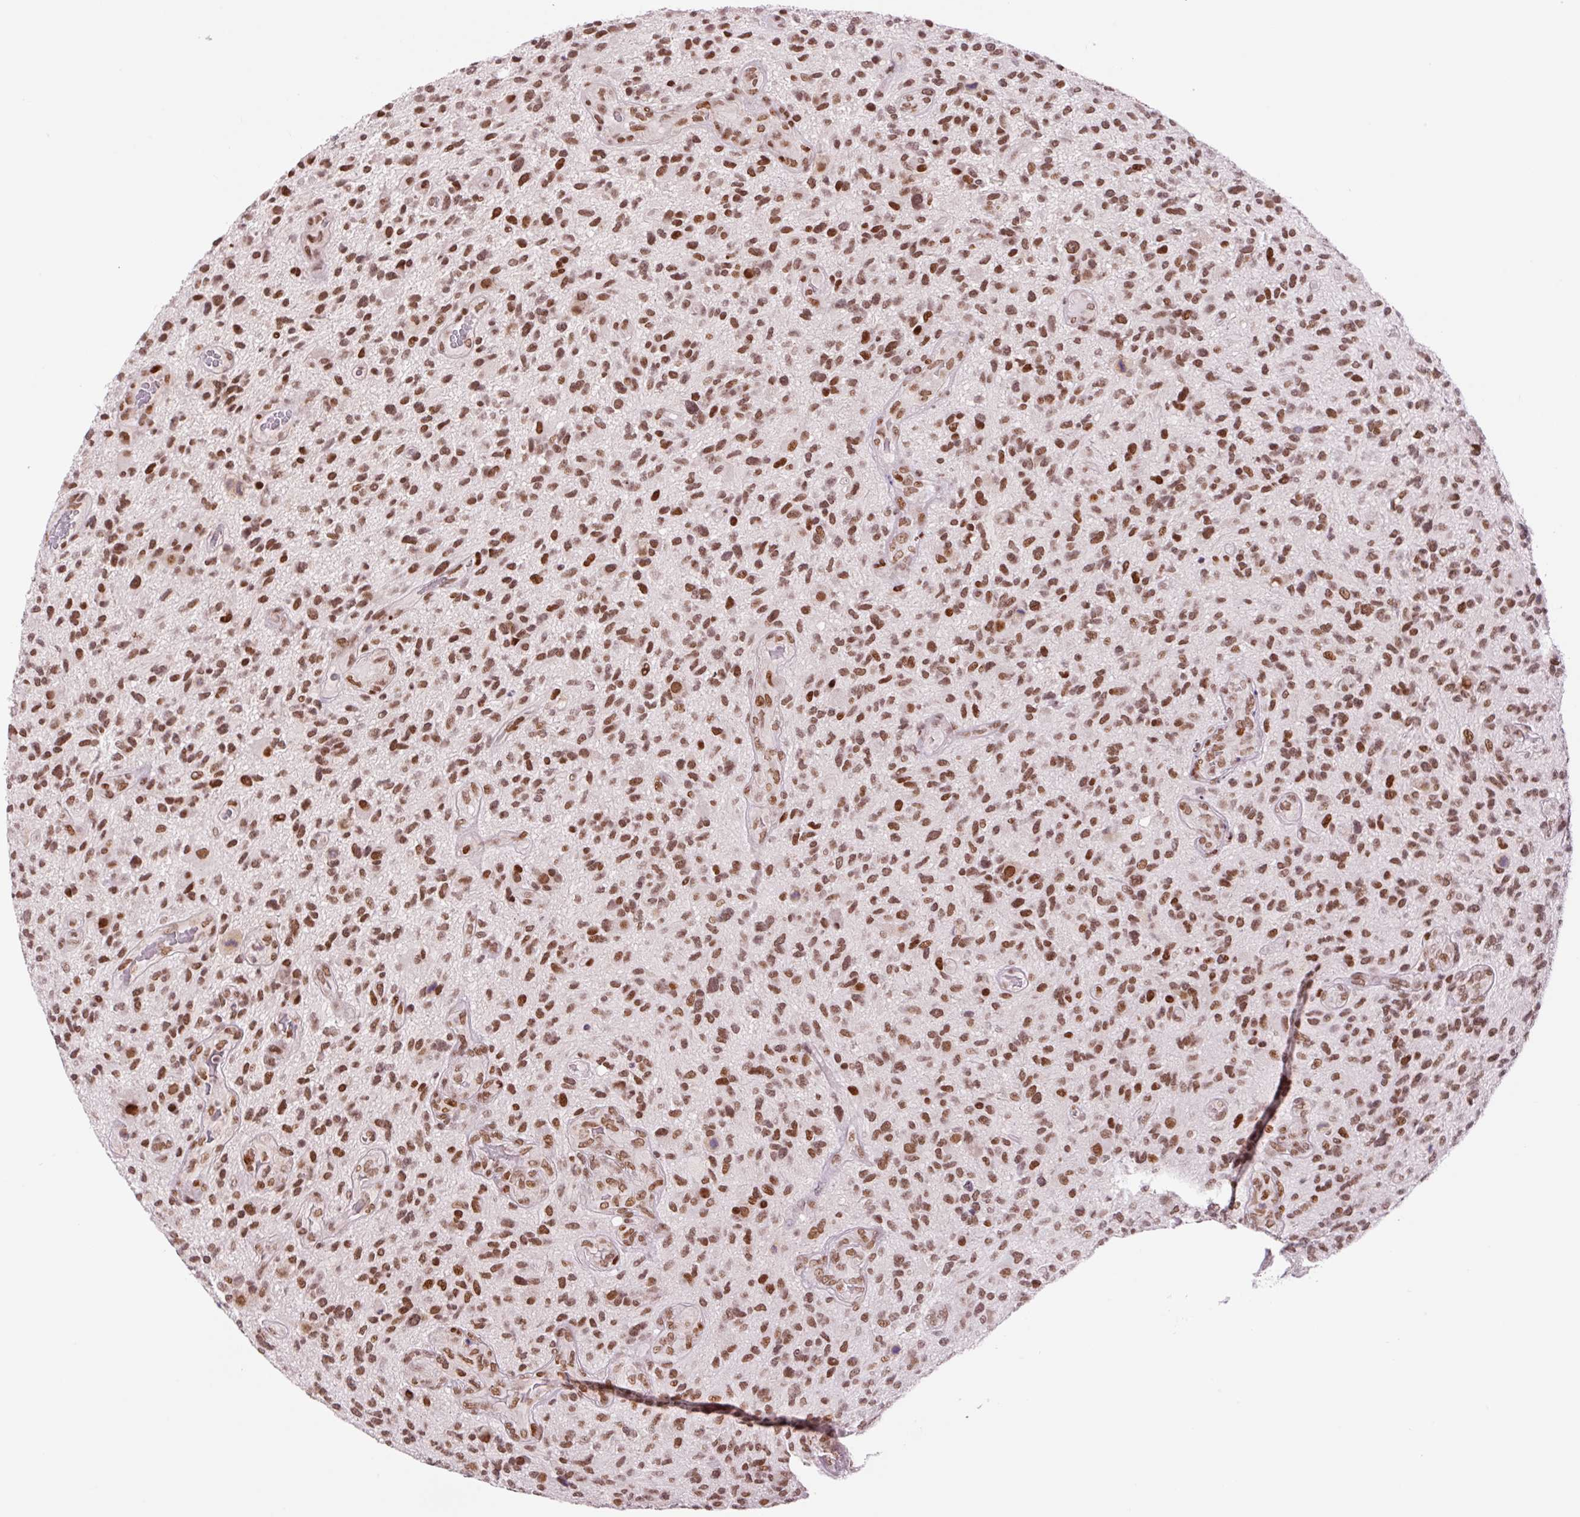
{"staining": {"intensity": "moderate", "quantity": ">75%", "location": "nuclear"}, "tissue": "glioma", "cell_type": "Tumor cells", "image_type": "cancer", "snomed": [{"axis": "morphology", "description": "Glioma, malignant, High grade"}, {"axis": "topography", "description": "Brain"}], "caption": "Human glioma stained with a protein marker exhibits moderate staining in tumor cells.", "gene": "CCNL2", "patient": {"sex": "male", "age": 47}}